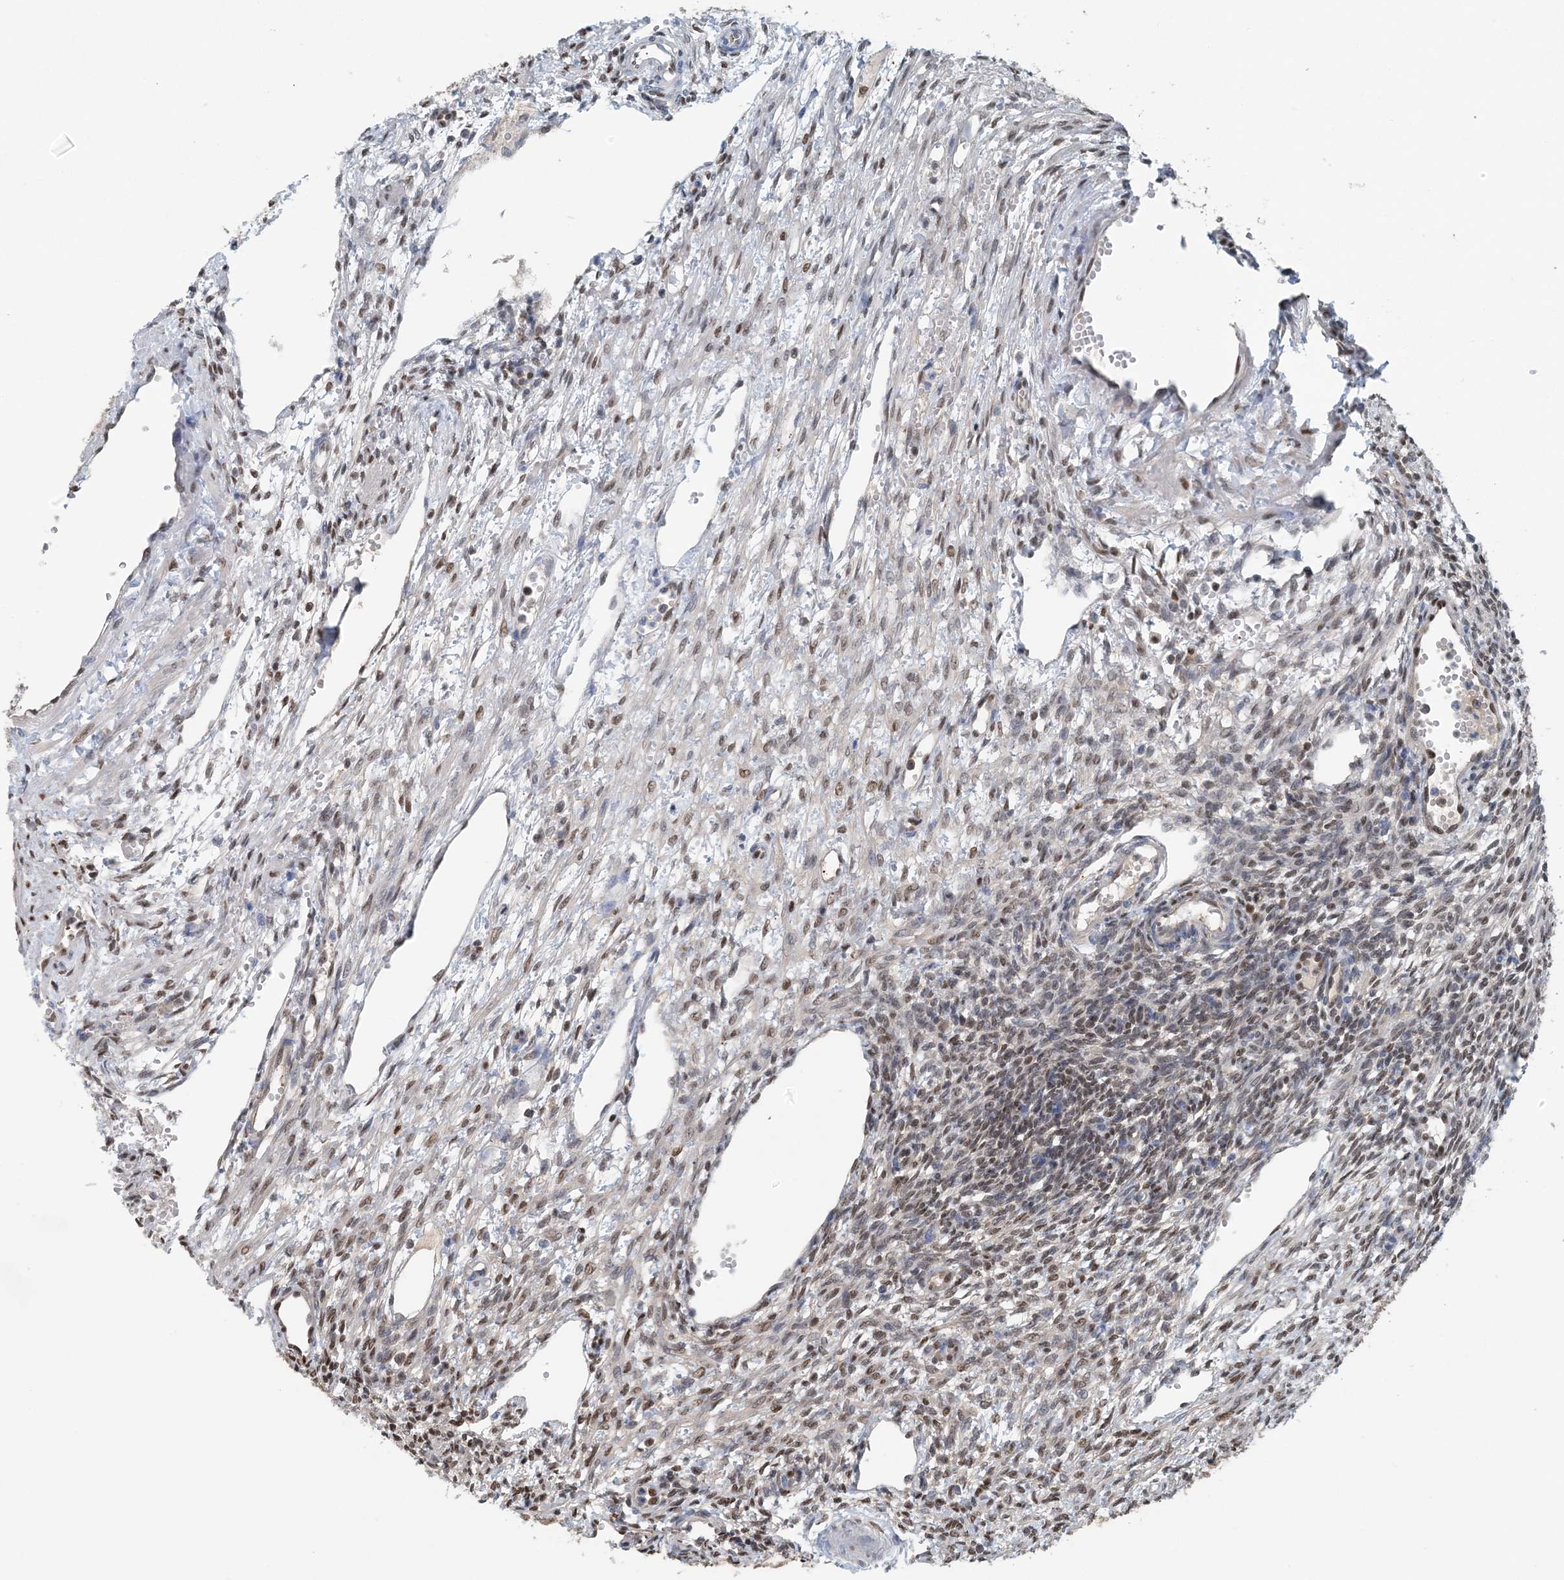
{"staining": {"intensity": "moderate", "quantity": ">75%", "location": "cytoplasmic/membranous"}, "tissue": "ovary", "cell_type": "Follicle cells", "image_type": "normal", "snomed": [{"axis": "morphology", "description": "Normal tissue, NOS"}, {"axis": "morphology", "description": "Cyst, NOS"}, {"axis": "topography", "description": "Ovary"}], "caption": "Protein analysis of benign ovary exhibits moderate cytoplasmic/membranous expression in about >75% of follicle cells. Nuclei are stained in blue.", "gene": "HIKESHI", "patient": {"sex": "female", "age": 33}}